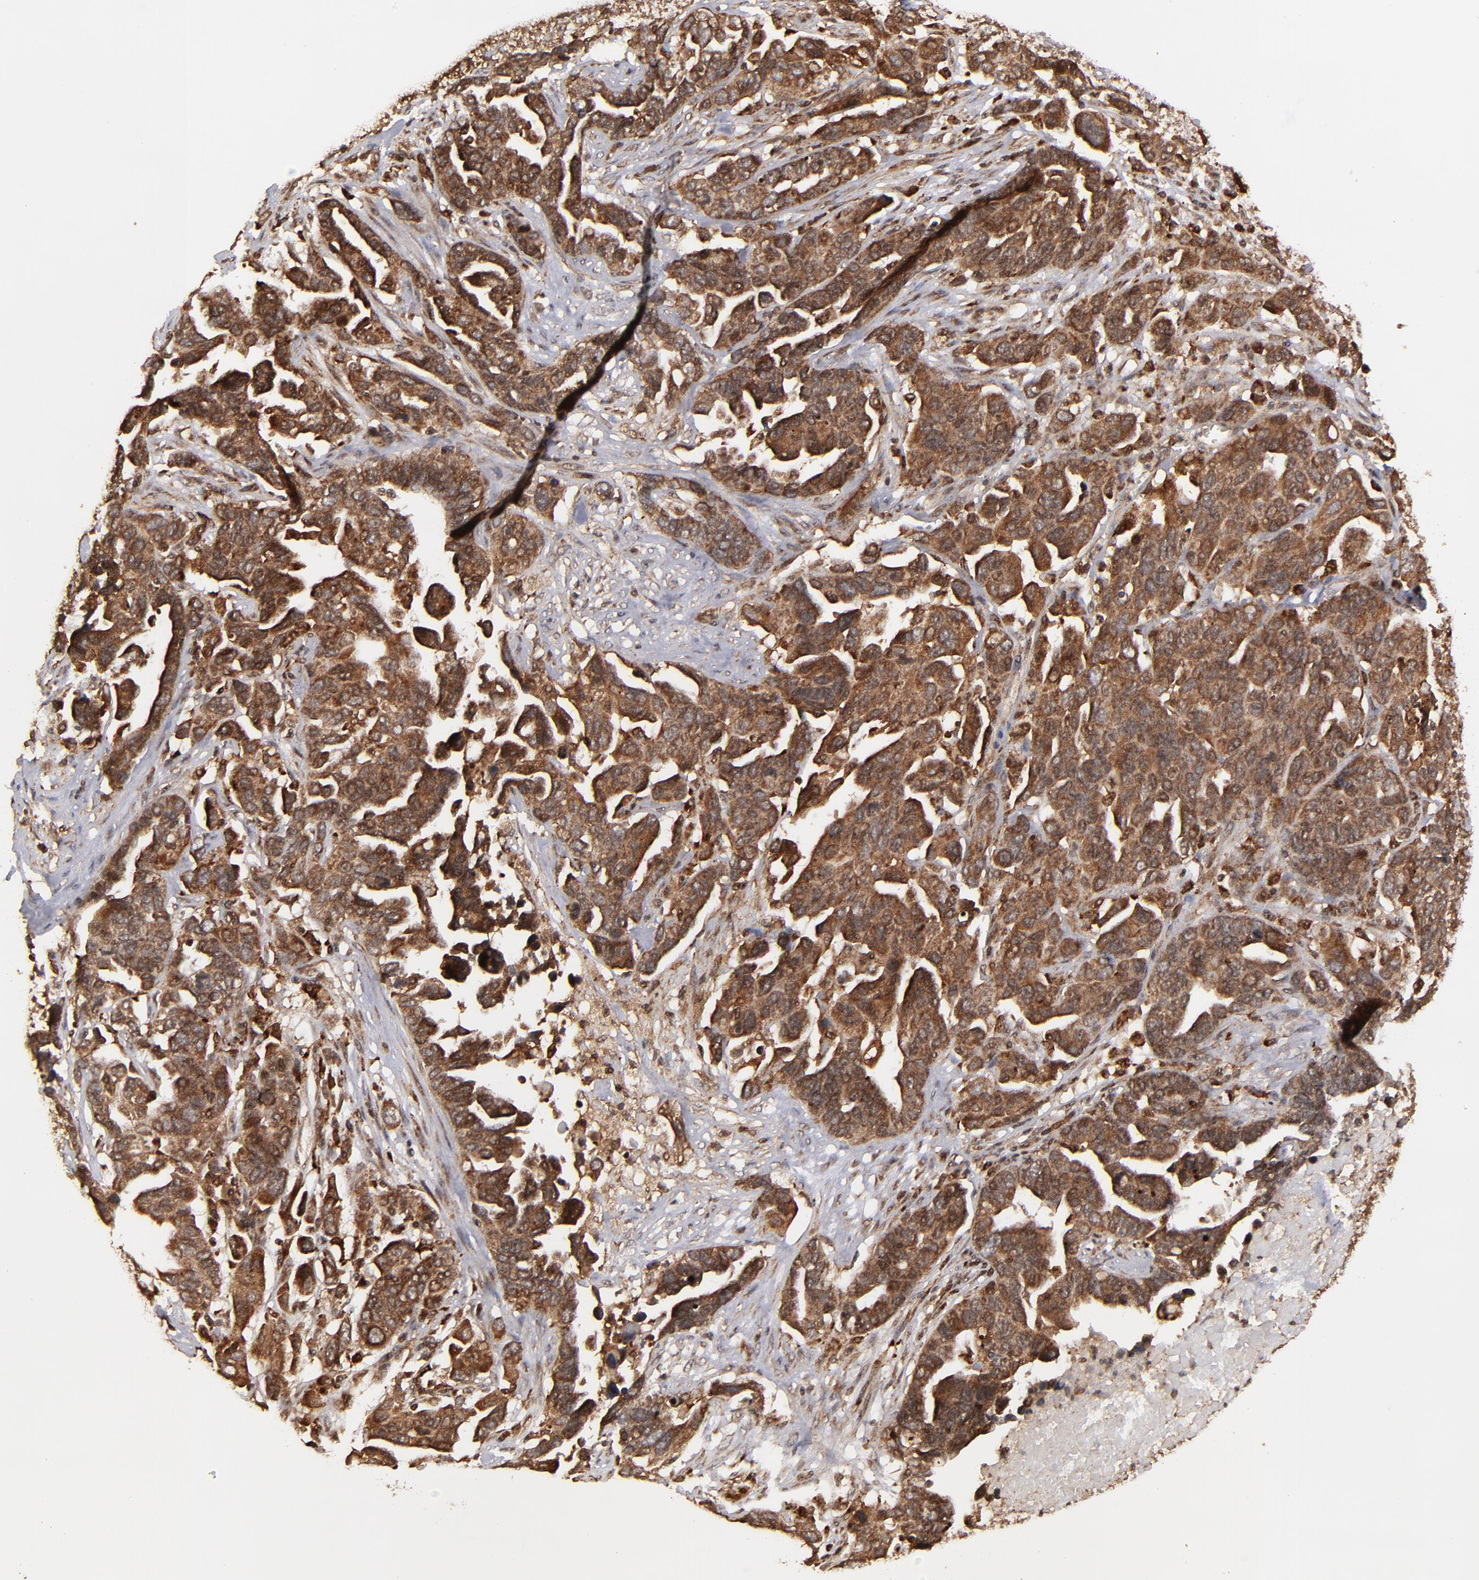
{"staining": {"intensity": "strong", "quantity": ">75%", "location": "cytoplasmic/membranous,nuclear"}, "tissue": "ovarian cancer", "cell_type": "Tumor cells", "image_type": "cancer", "snomed": [{"axis": "morphology", "description": "Cystadenocarcinoma, serous, NOS"}, {"axis": "topography", "description": "Ovary"}], "caption": "The immunohistochemical stain labels strong cytoplasmic/membranous and nuclear staining in tumor cells of ovarian serous cystadenocarcinoma tissue.", "gene": "RGS6", "patient": {"sex": "female", "age": 54}}